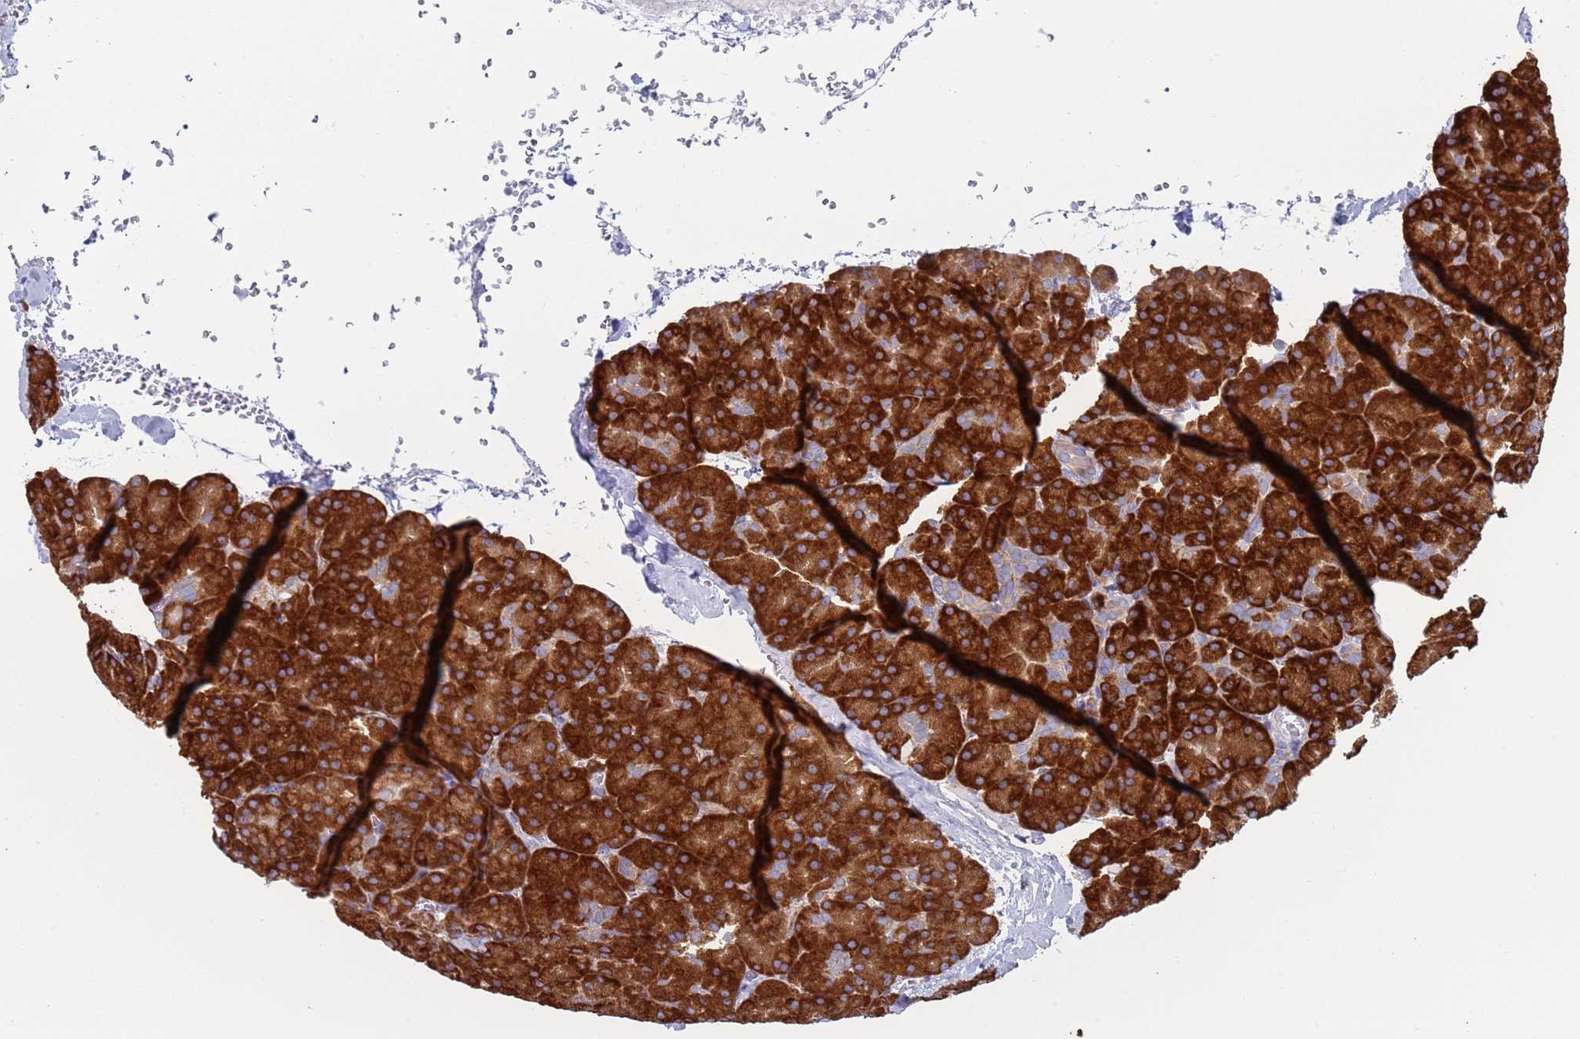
{"staining": {"intensity": "strong", "quantity": ">75%", "location": "cytoplasmic/membranous"}, "tissue": "pancreas", "cell_type": "Exocrine glandular cells", "image_type": "normal", "snomed": [{"axis": "morphology", "description": "Normal tissue, NOS"}, {"axis": "morphology", "description": "Carcinoid, malignant, NOS"}, {"axis": "topography", "description": "Pancreas"}], "caption": "This is a histology image of IHC staining of normal pancreas, which shows strong positivity in the cytoplasmic/membranous of exocrine glandular cells.", "gene": "ENSG00000286098", "patient": {"sex": "female", "age": 35}}